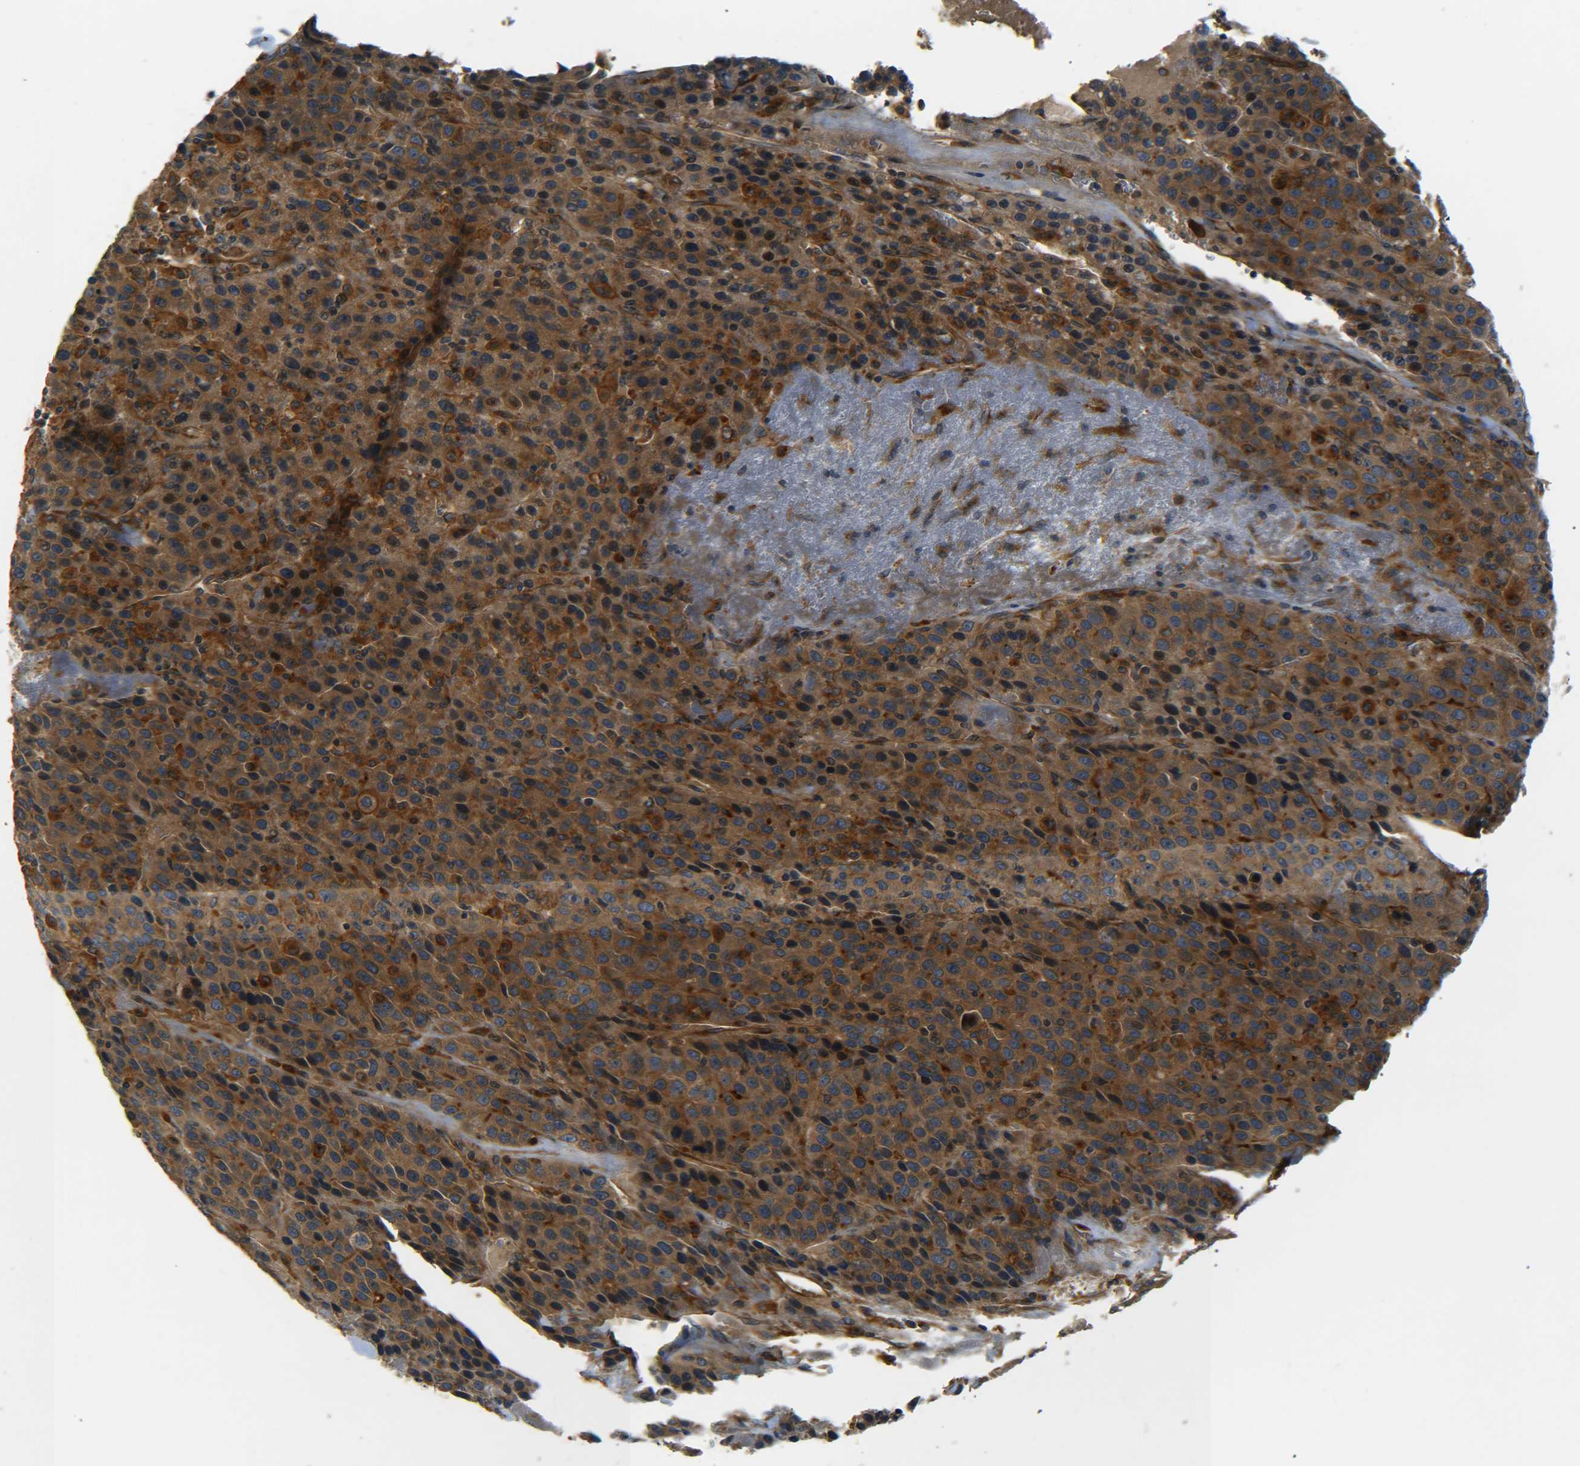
{"staining": {"intensity": "strong", "quantity": ">75%", "location": "cytoplasmic/membranous"}, "tissue": "liver cancer", "cell_type": "Tumor cells", "image_type": "cancer", "snomed": [{"axis": "morphology", "description": "Carcinoma, Hepatocellular, NOS"}, {"axis": "topography", "description": "Liver"}], "caption": "A photomicrograph of liver cancer (hepatocellular carcinoma) stained for a protein displays strong cytoplasmic/membranous brown staining in tumor cells.", "gene": "LRCH3", "patient": {"sex": "female", "age": 53}}